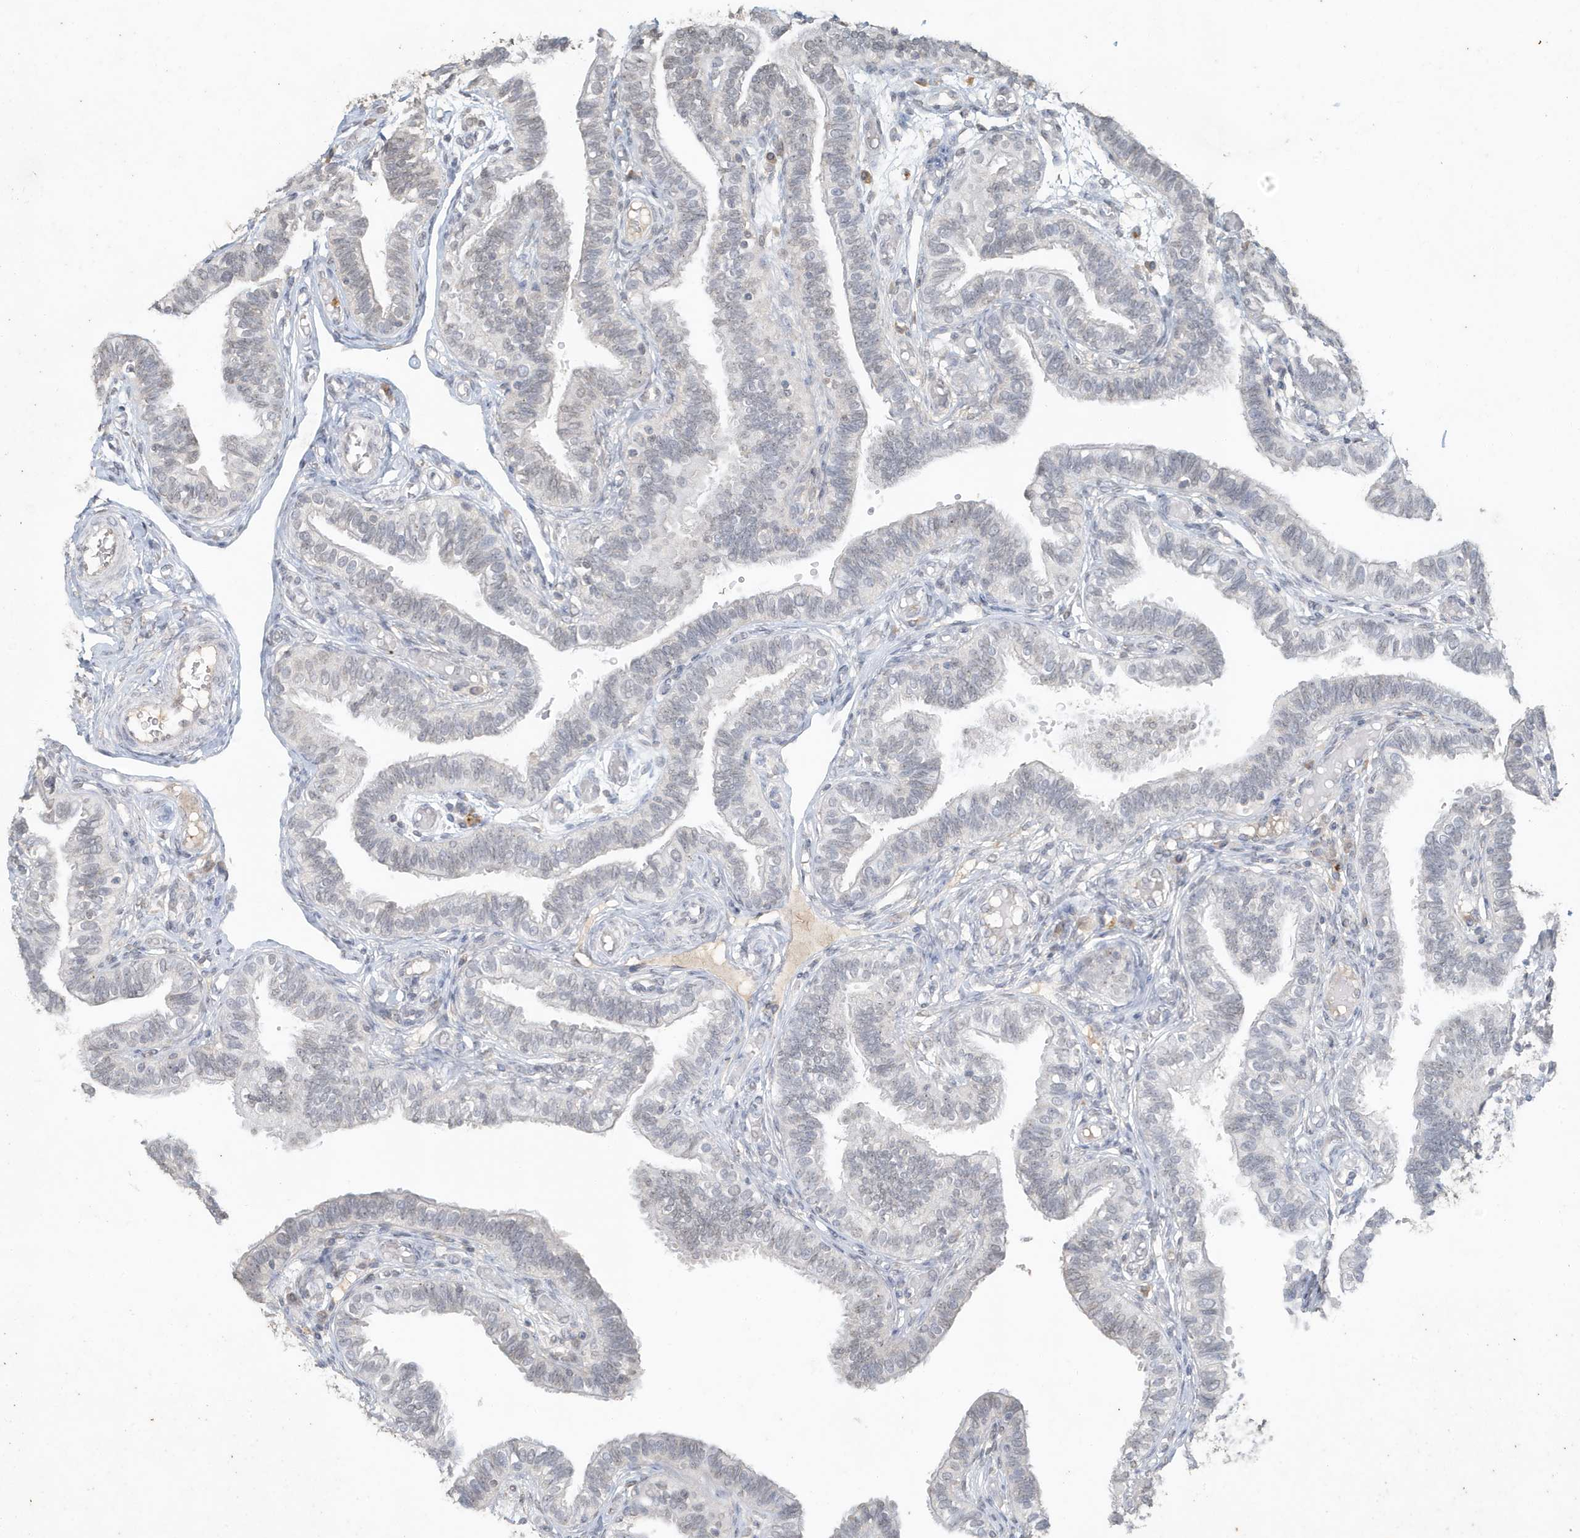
{"staining": {"intensity": "weak", "quantity": "<25%", "location": "nuclear"}, "tissue": "fallopian tube", "cell_type": "Glandular cells", "image_type": "normal", "snomed": [{"axis": "morphology", "description": "Normal tissue, NOS"}, {"axis": "topography", "description": "Fallopian tube"}], "caption": "Glandular cells are negative for protein expression in normal human fallopian tube. (Brightfield microscopy of DAB immunohistochemistry at high magnification).", "gene": "DEFA1", "patient": {"sex": "female", "age": 39}}